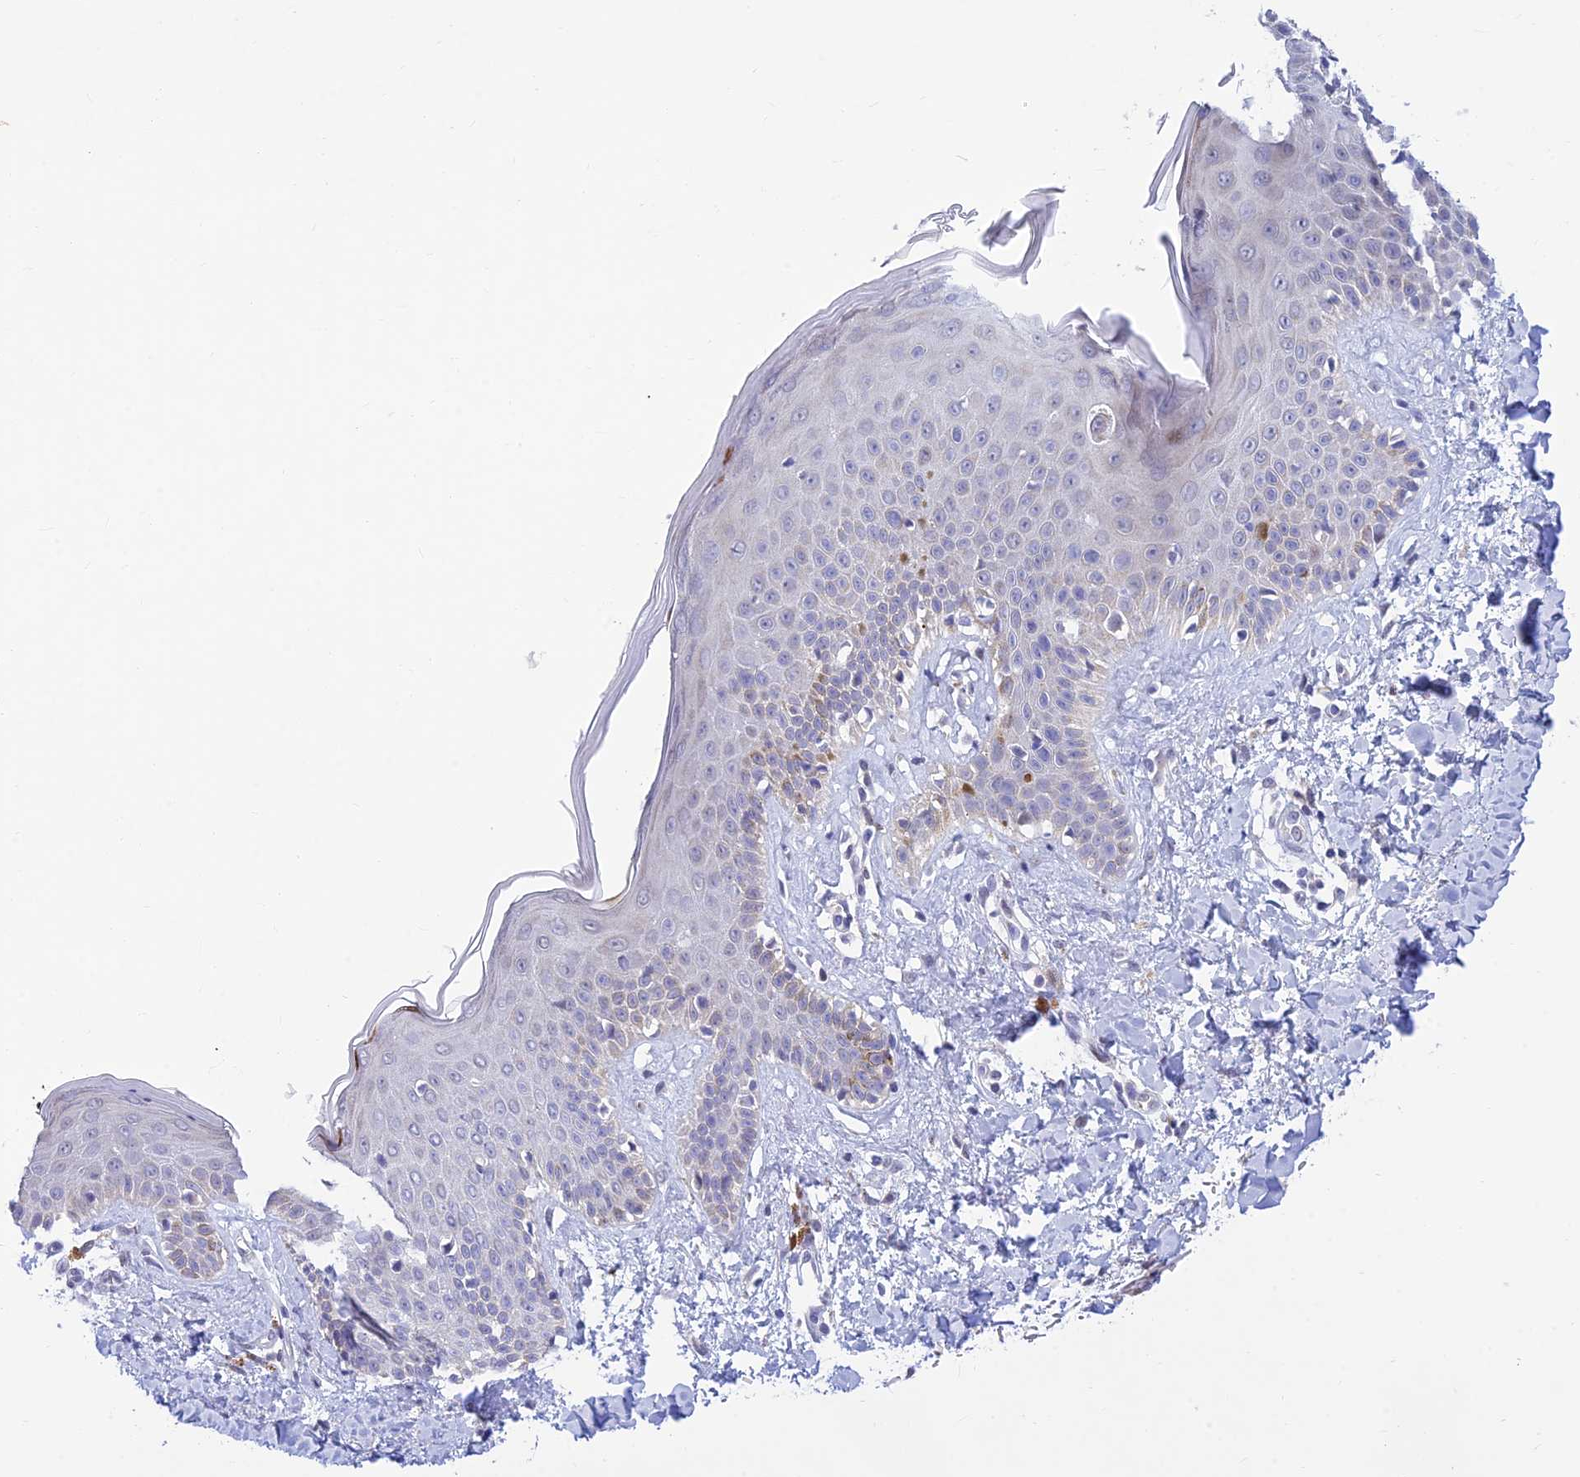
{"staining": {"intensity": "negative", "quantity": "none", "location": "none"}, "tissue": "skin", "cell_type": "Fibroblasts", "image_type": "normal", "snomed": [{"axis": "morphology", "description": "Normal tissue, NOS"}, {"axis": "topography", "description": "Skin"}], "caption": "DAB (3,3'-diaminobenzidine) immunohistochemical staining of unremarkable skin exhibits no significant positivity in fibroblasts. (DAB (3,3'-diaminobenzidine) IHC, high magnification).", "gene": "INKA1", "patient": {"sex": "female", "age": 58}}